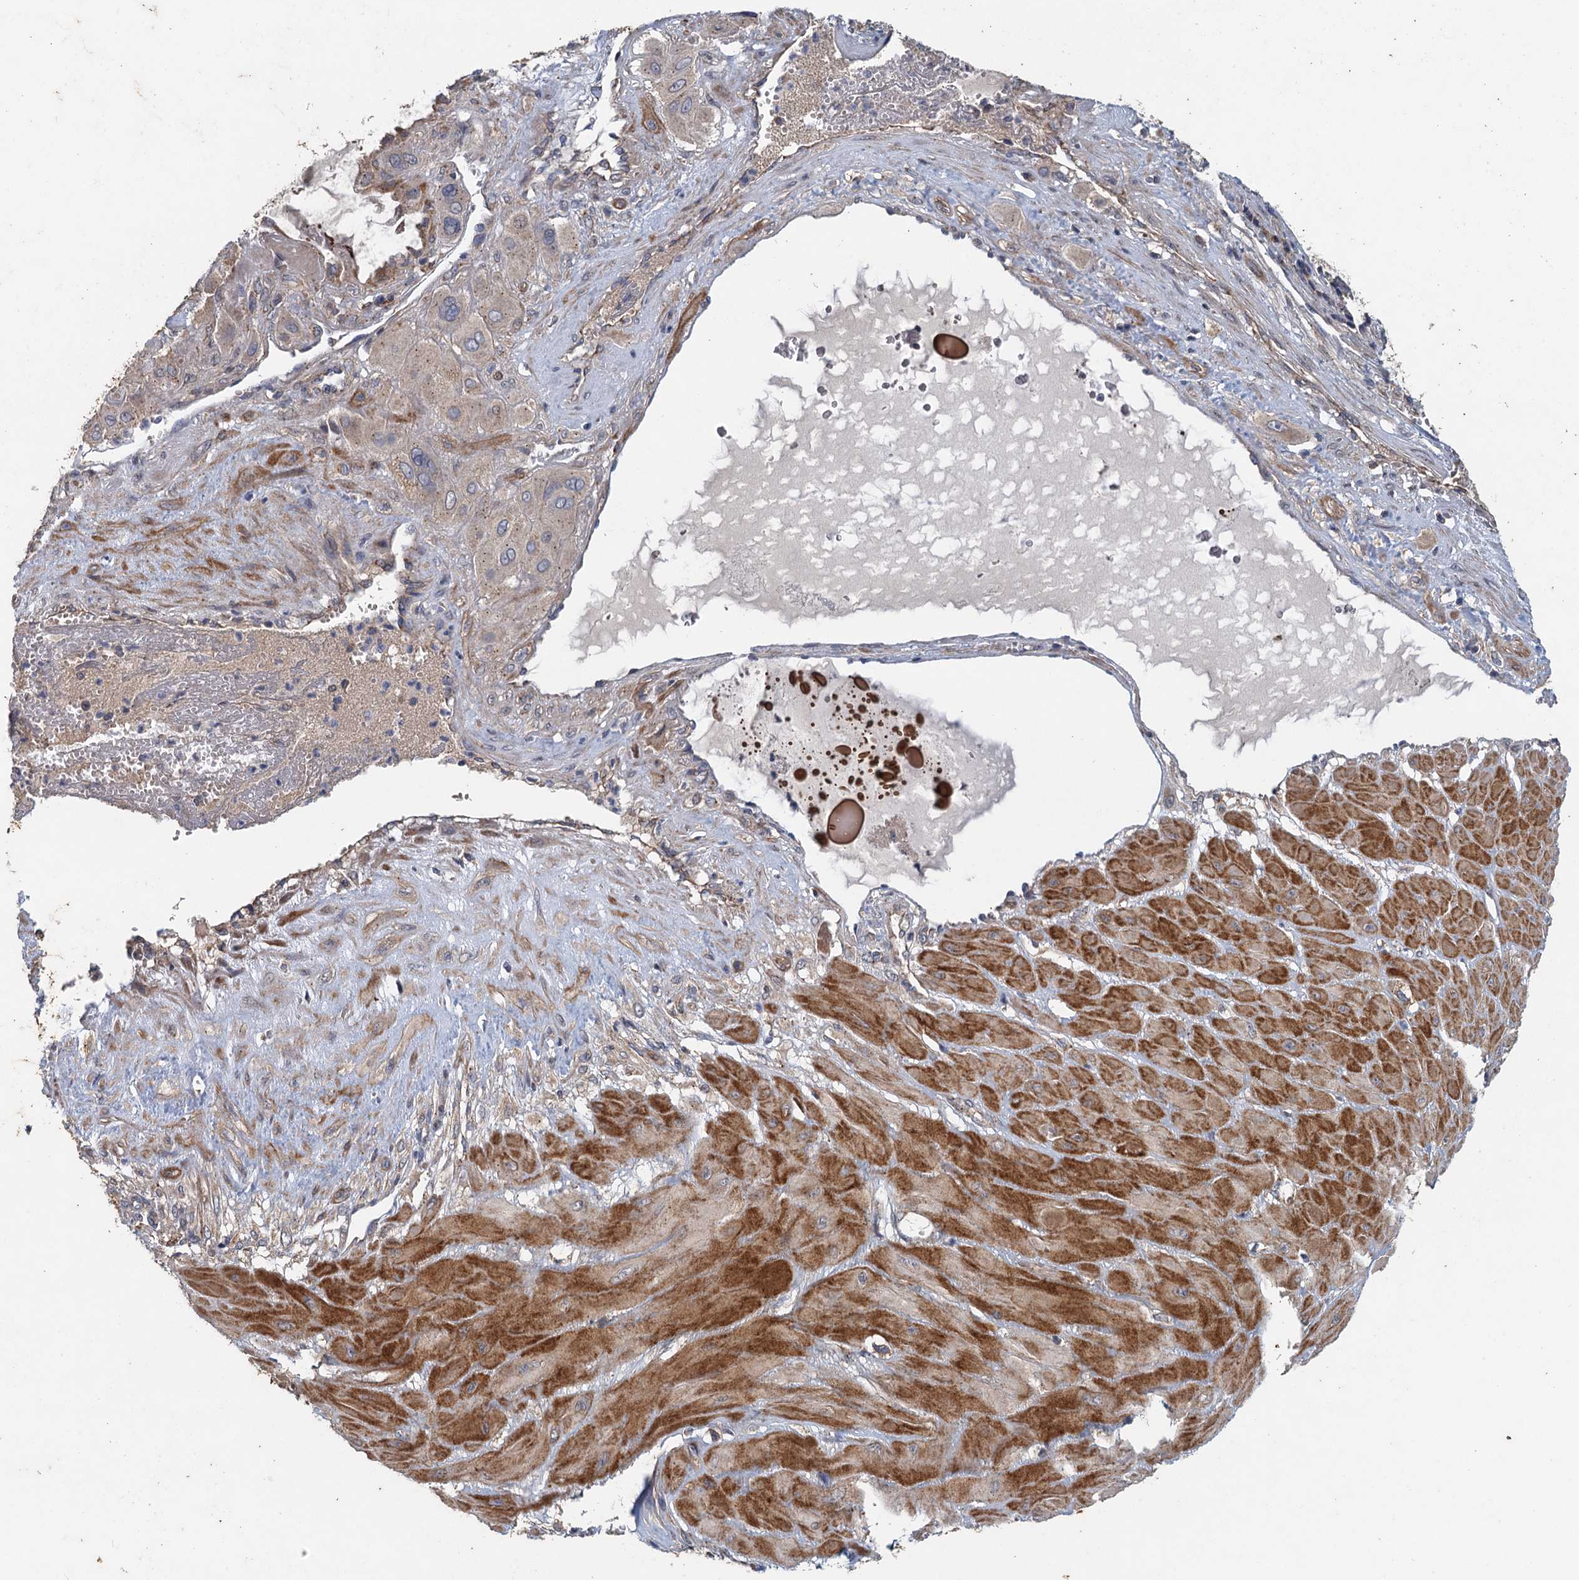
{"staining": {"intensity": "weak", "quantity": "25%-75%", "location": "cytoplasmic/membranous"}, "tissue": "cervical cancer", "cell_type": "Tumor cells", "image_type": "cancer", "snomed": [{"axis": "morphology", "description": "Squamous cell carcinoma, NOS"}, {"axis": "topography", "description": "Cervix"}], "caption": "Tumor cells exhibit low levels of weak cytoplasmic/membranous staining in approximately 25%-75% of cells in human cervical cancer (squamous cell carcinoma). Using DAB (3,3'-diaminobenzidine) (brown) and hematoxylin (blue) stains, captured at high magnification using brightfield microscopy.", "gene": "BCS1L", "patient": {"sex": "female", "age": 34}}